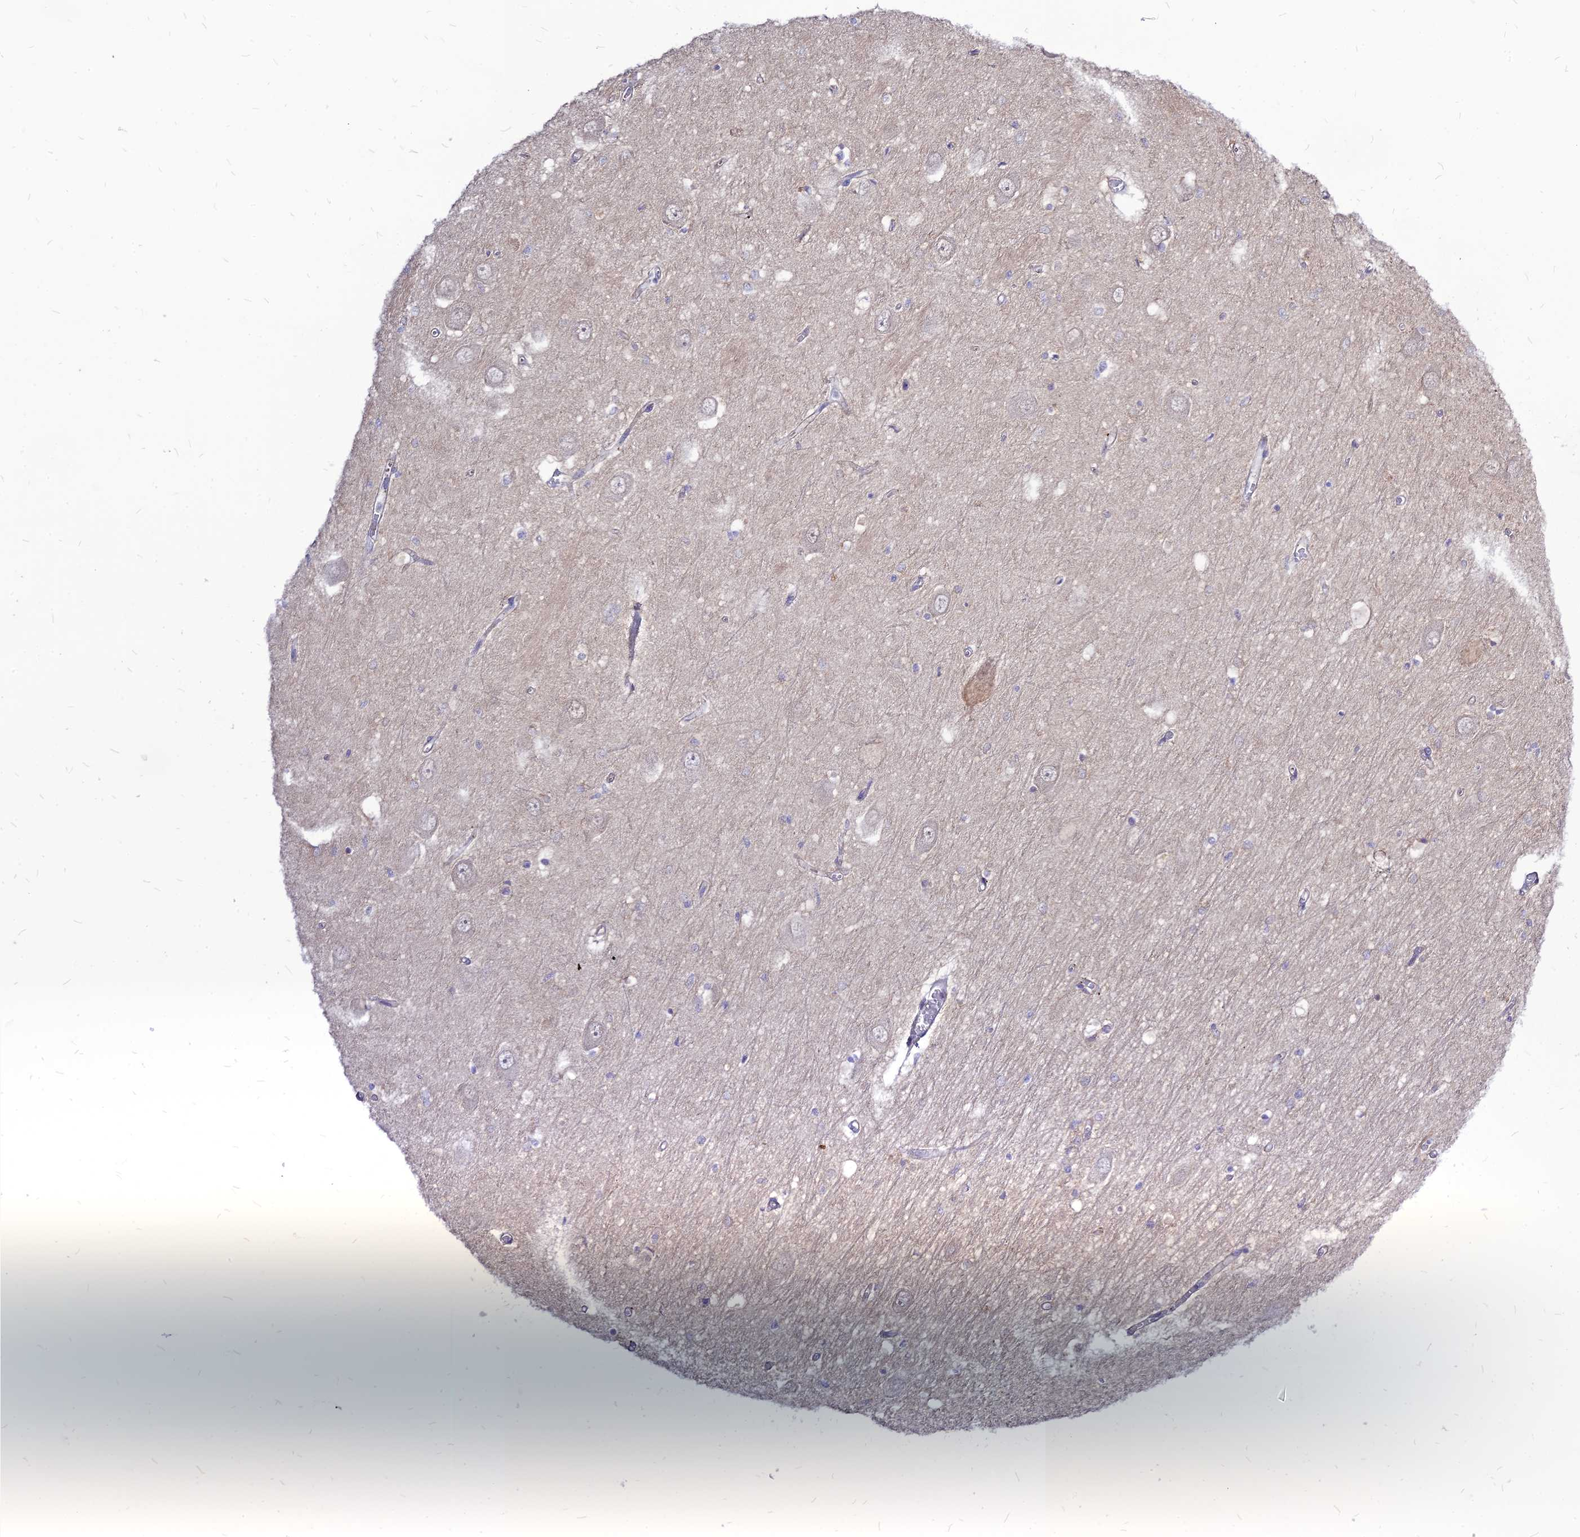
{"staining": {"intensity": "negative", "quantity": "none", "location": "none"}, "tissue": "hippocampus", "cell_type": "Glial cells", "image_type": "normal", "snomed": [{"axis": "morphology", "description": "Normal tissue, NOS"}, {"axis": "topography", "description": "Hippocampus"}], "caption": "This is an immunohistochemistry (IHC) photomicrograph of normal hippocampus. There is no expression in glial cells.", "gene": "CZIB", "patient": {"sex": "male", "age": 70}}